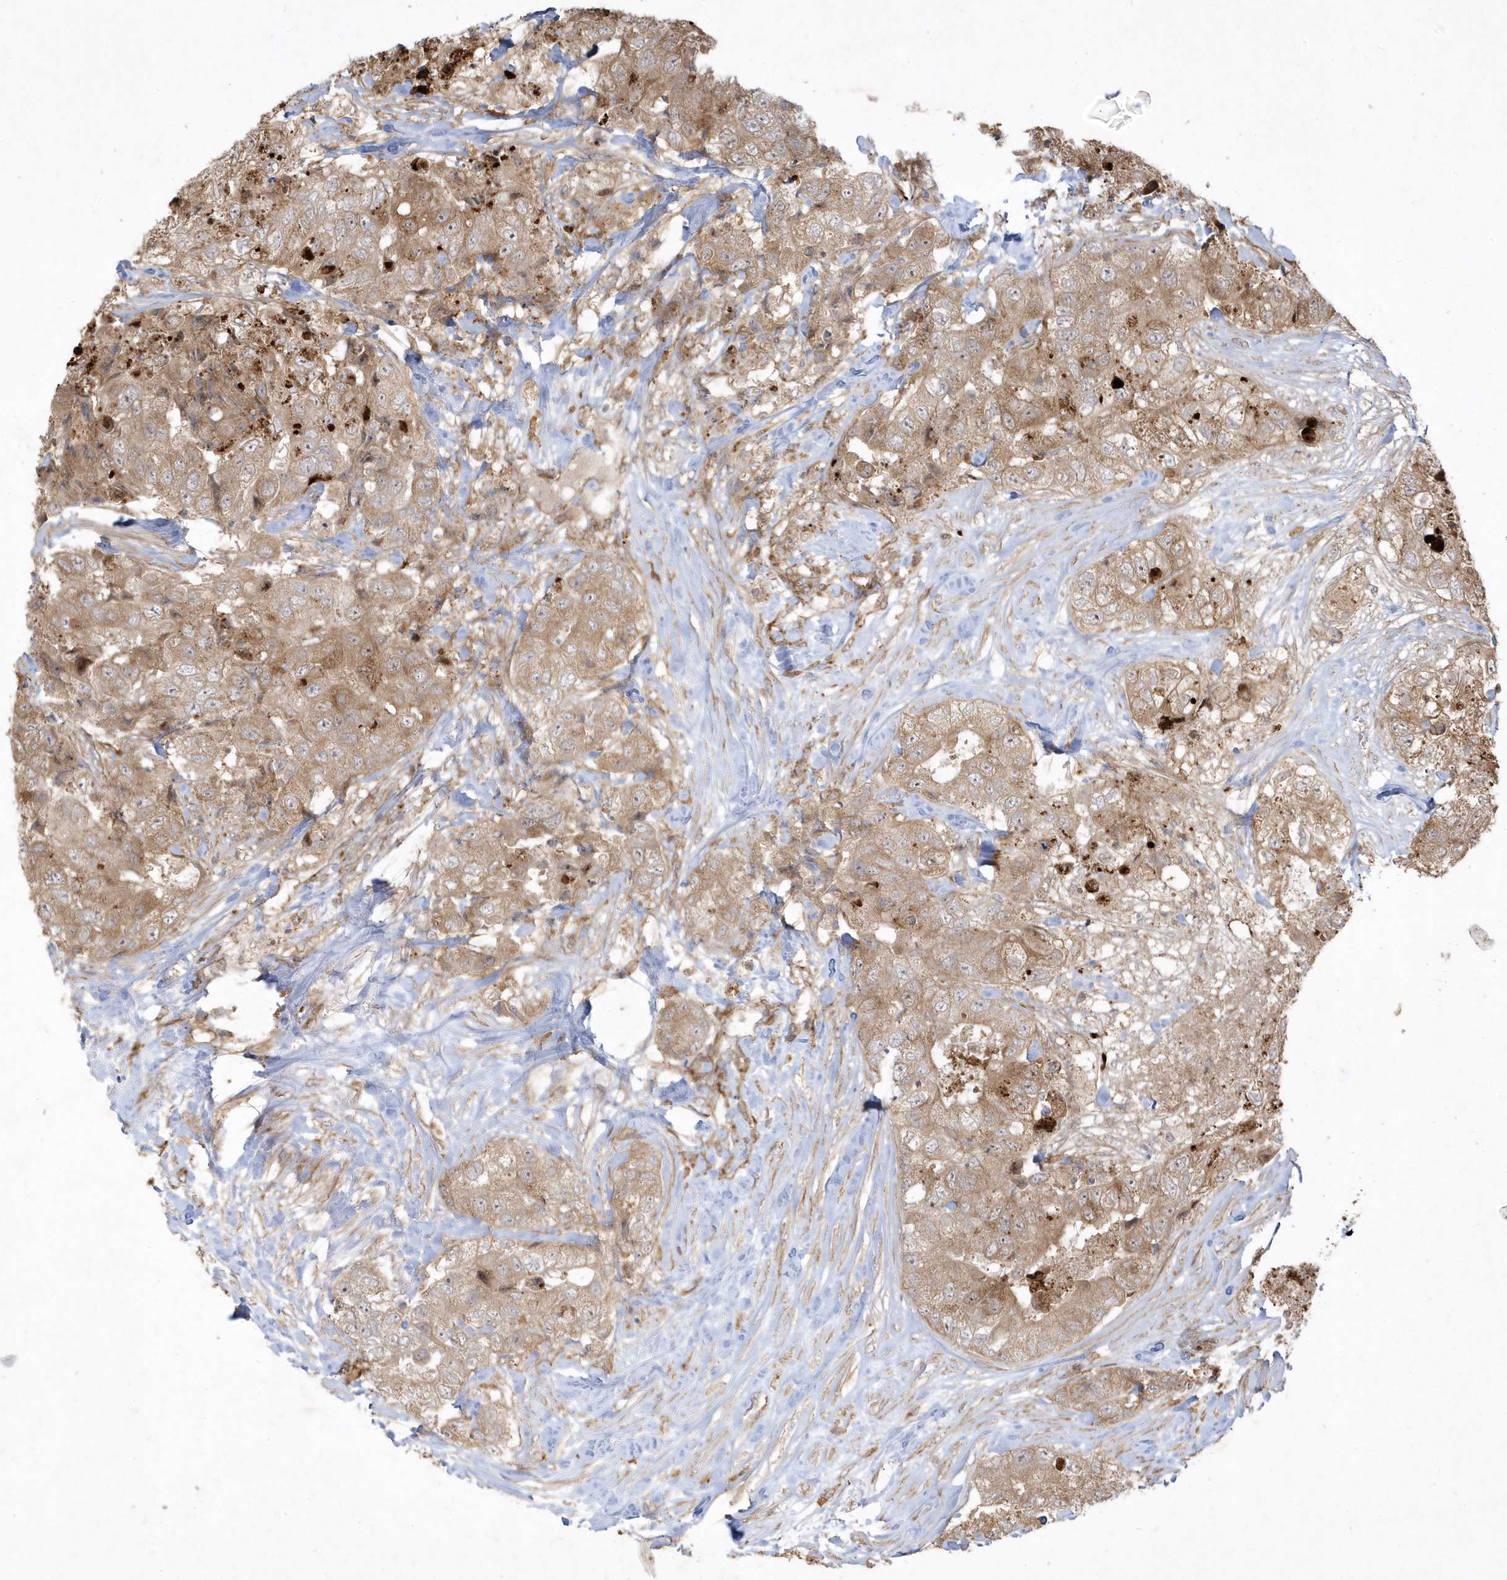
{"staining": {"intensity": "moderate", "quantity": ">75%", "location": "cytoplasmic/membranous"}, "tissue": "breast cancer", "cell_type": "Tumor cells", "image_type": "cancer", "snomed": [{"axis": "morphology", "description": "Duct carcinoma"}, {"axis": "topography", "description": "Breast"}], "caption": "Infiltrating ductal carcinoma (breast) stained with a protein marker exhibits moderate staining in tumor cells.", "gene": "IFT57", "patient": {"sex": "female", "age": 62}}